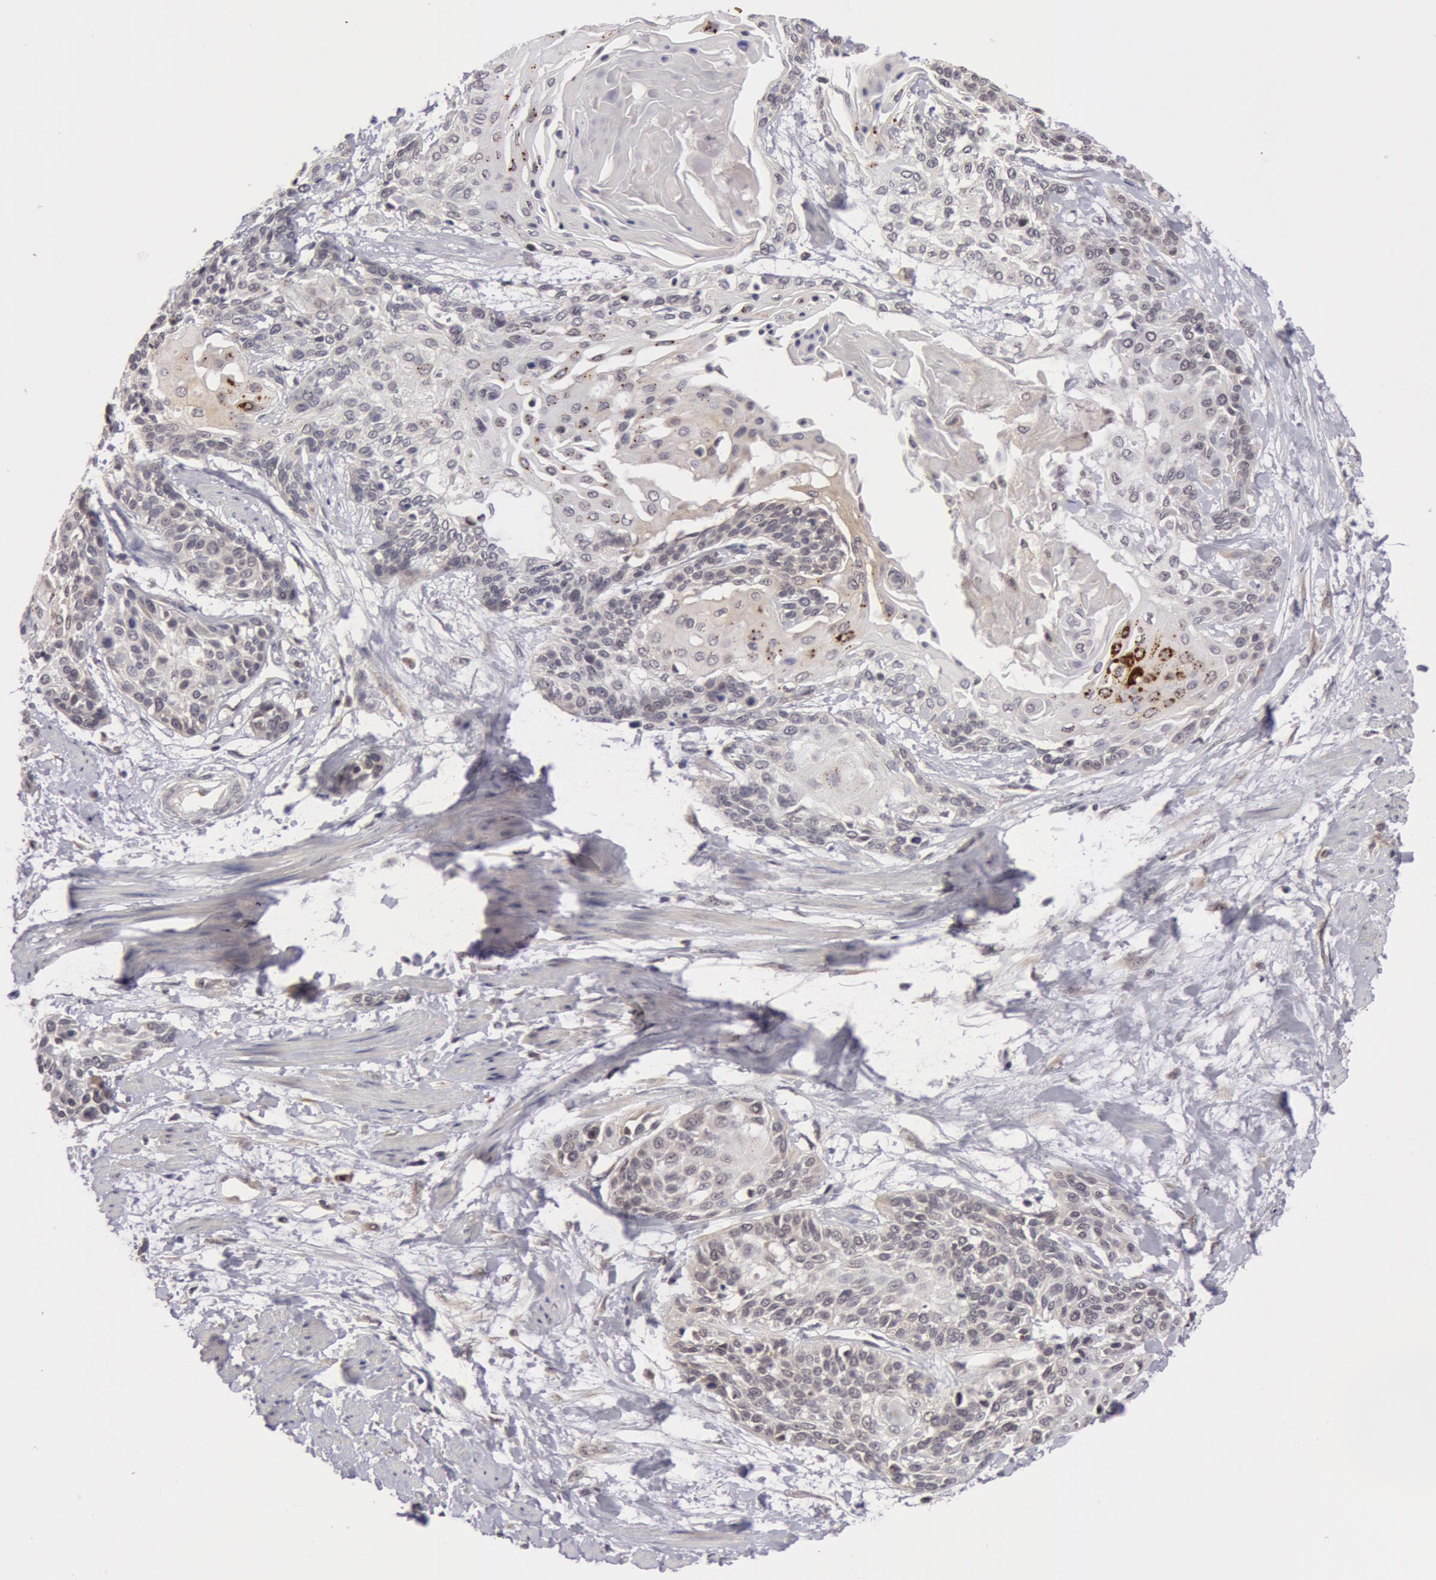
{"staining": {"intensity": "negative", "quantity": "none", "location": "none"}, "tissue": "cervical cancer", "cell_type": "Tumor cells", "image_type": "cancer", "snomed": [{"axis": "morphology", "description": "Squamous cell carcinoma, NOS"}, {"axis": "topography", "description": "Cervix"}], "caption": "Human cervical squamous cell carcinoma stained for a protein using immunohistochemistry (IHC) shows no staining in tumor cells.", "gene": "SYTL4", "patient": {"sex": "female", "age": 57}}